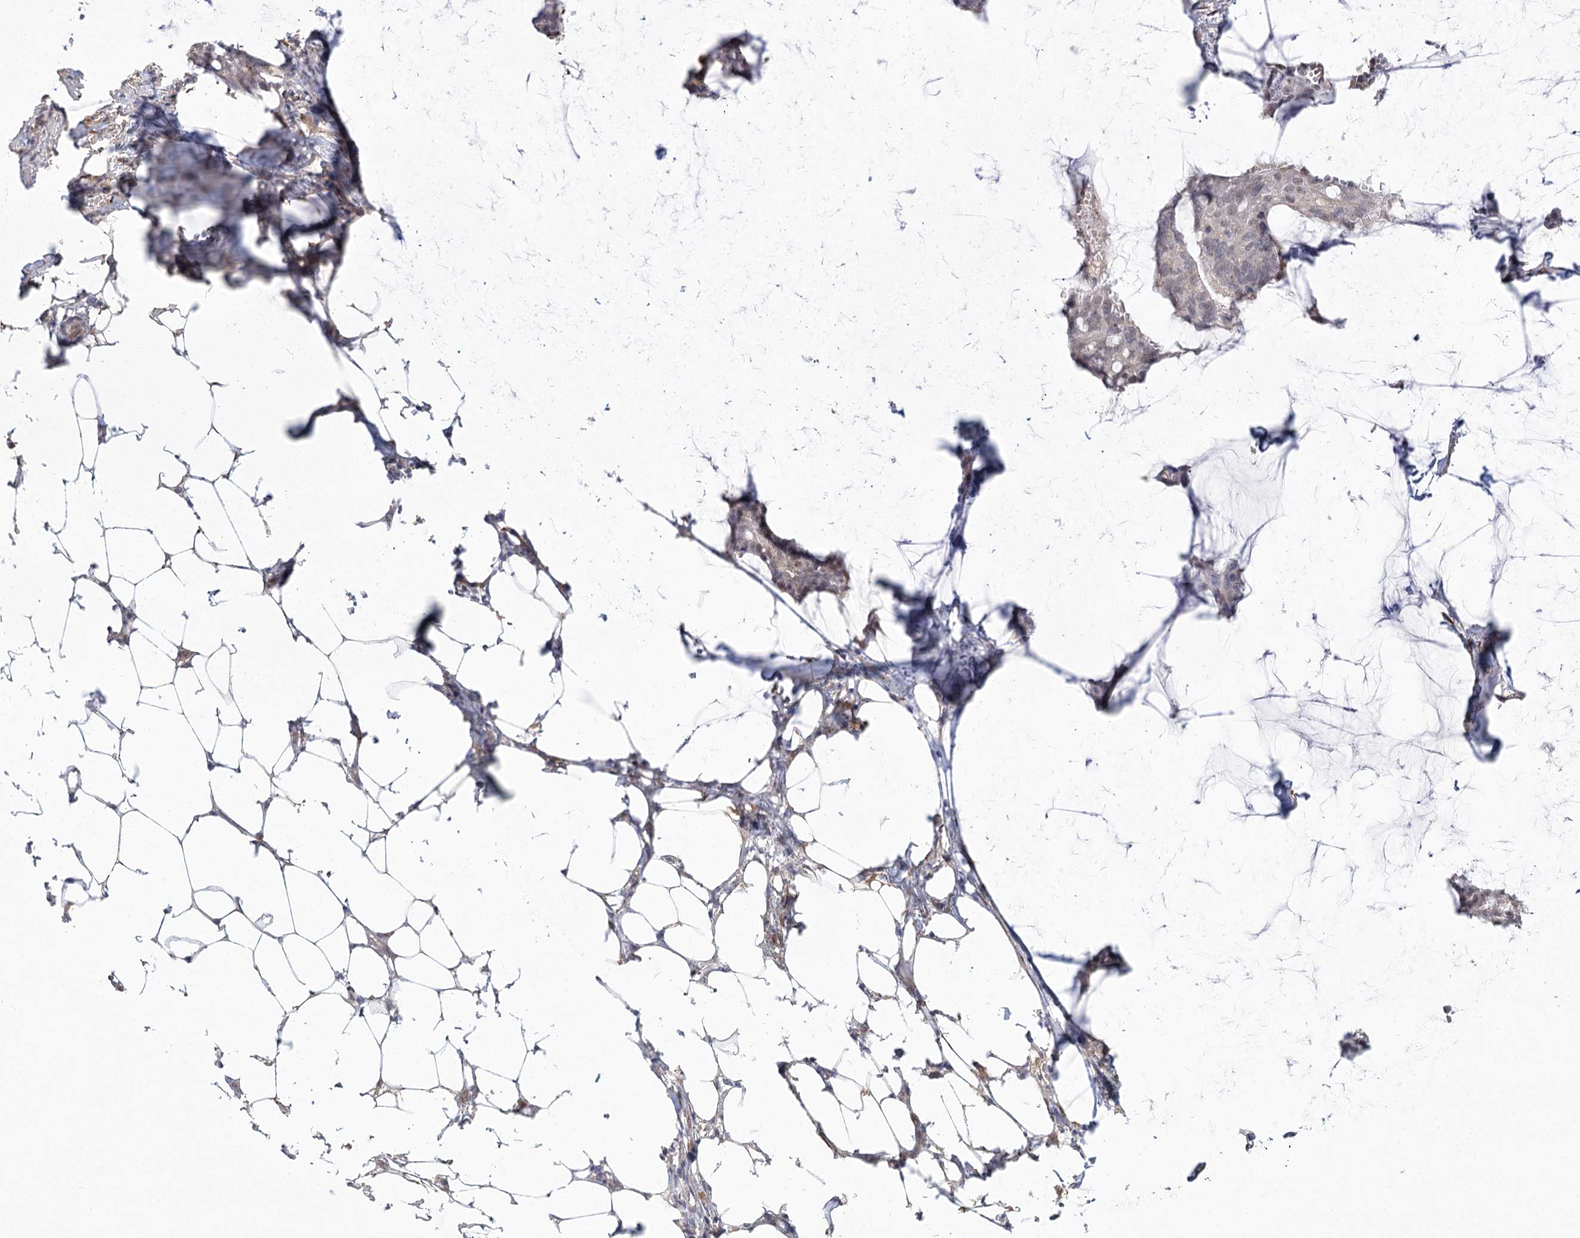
{"staining": {"intensity": "negative", "quantity": "none", "location": "none"}, "tissue": "breast cancer", "cell_type": "Tumor cells", "image_type": "cancer", "snomed": [{"axis": "morphology", "description": "Duct carcinoma"}, {"axis": "topography", "description": "Breast"}], "caption": "Immunohistochemistry of invasive ductal carcinoma (breast) demonstrates no positivity in tumor cells.", "gene": "MED28", "patient": {"sex": "female", "age": 93}}